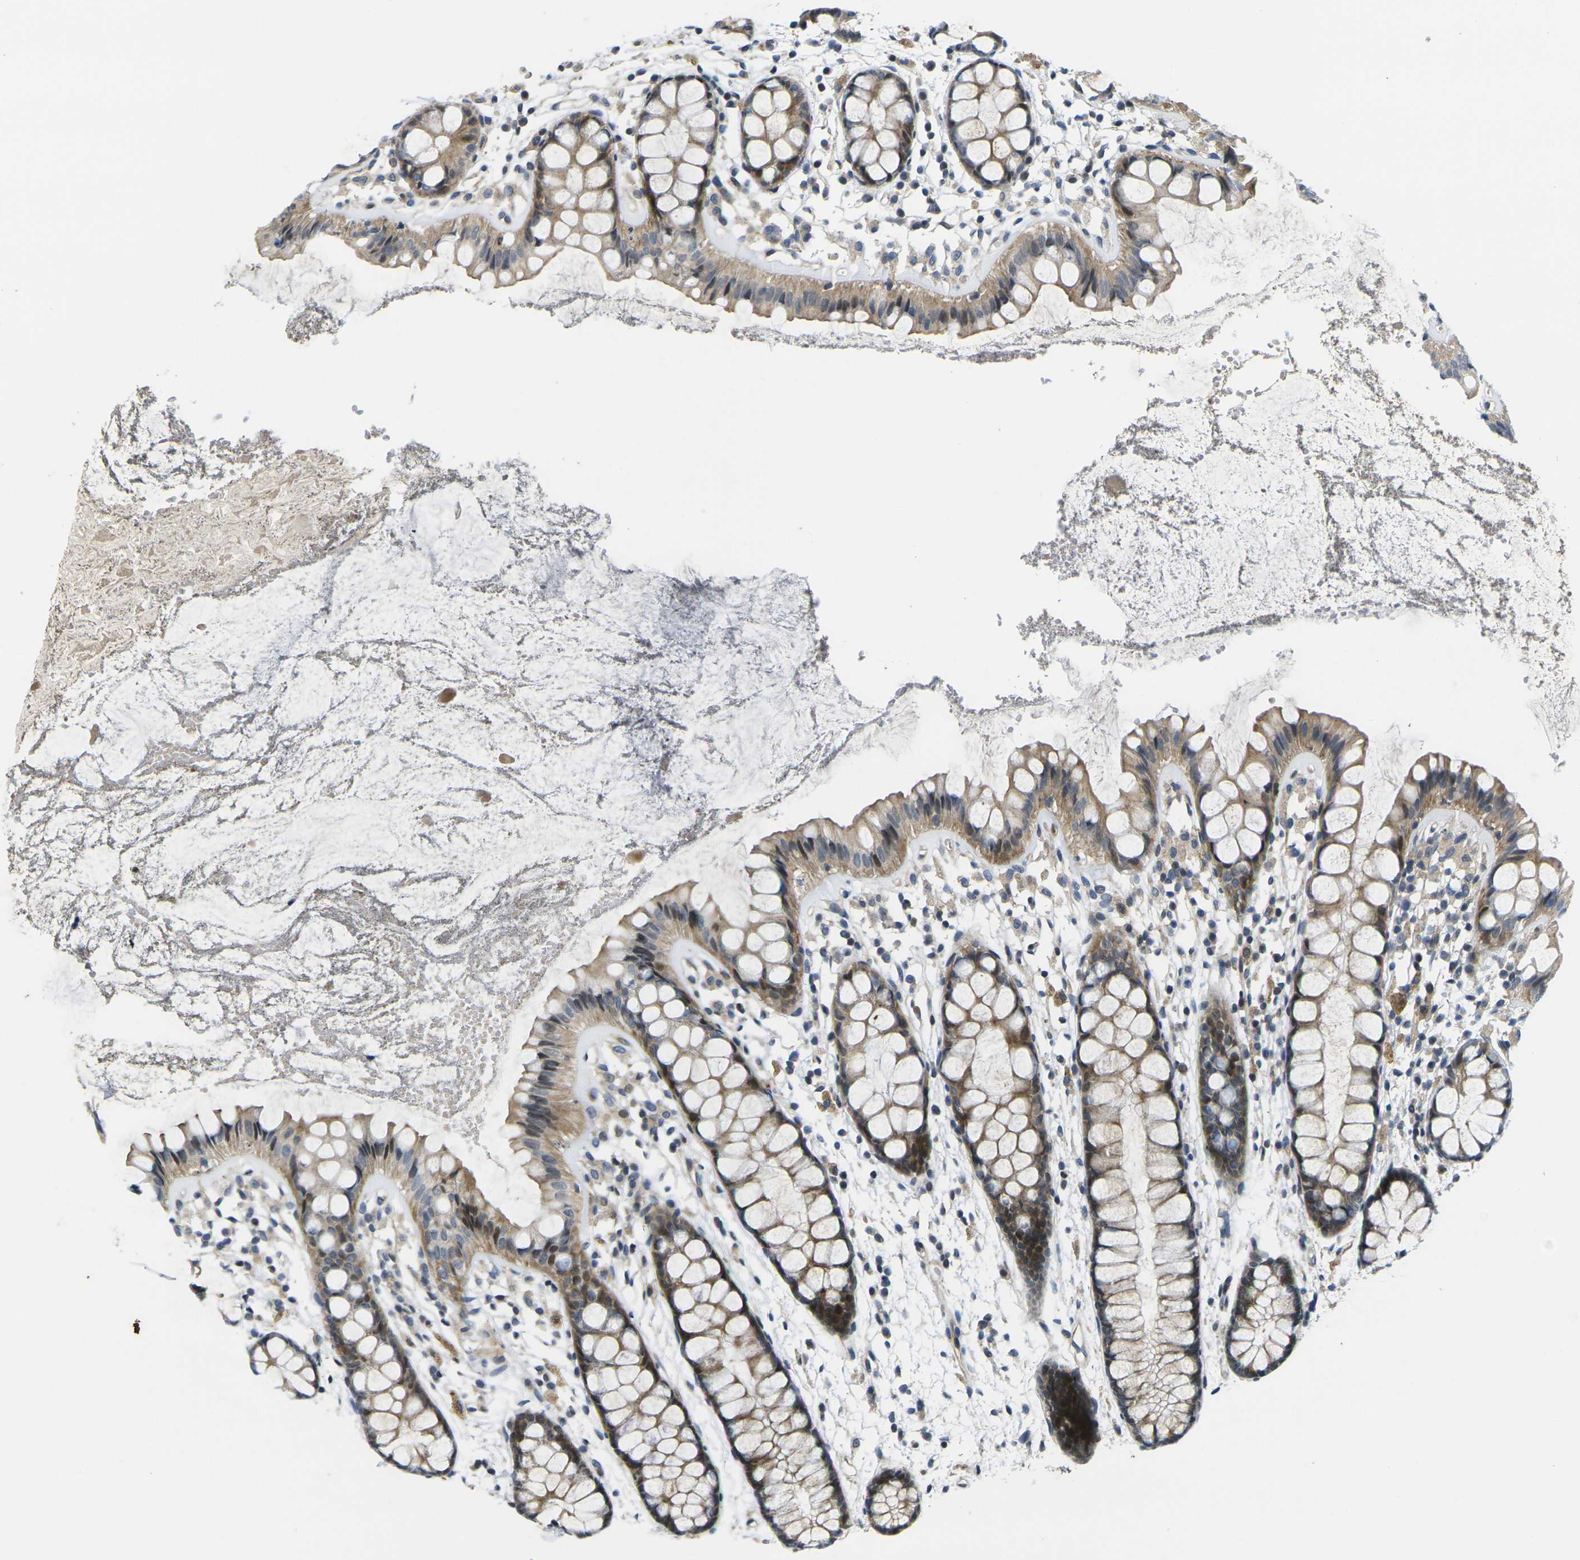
{"staining": {"intensity": "moderate", "quantity": ">75%", "location": "cytoplasmic/membranous"}, "tissue": "rectum", "cell_type": "Glandular cells", "image_type": "normal", "snomed": [{"axis": "morphology", "description": "Normal tissue, NOS"}, {"axis": "topography", "description": "Rectum"}], "caption": "Immunohistochemical staining of unremarkable rectum shows medium levels of moderate cytoplasmic/membranous staining in approximately >75% of glandular cells.", "gene": "ROBO2", "patient": {"sex": "female", "age": 66}}